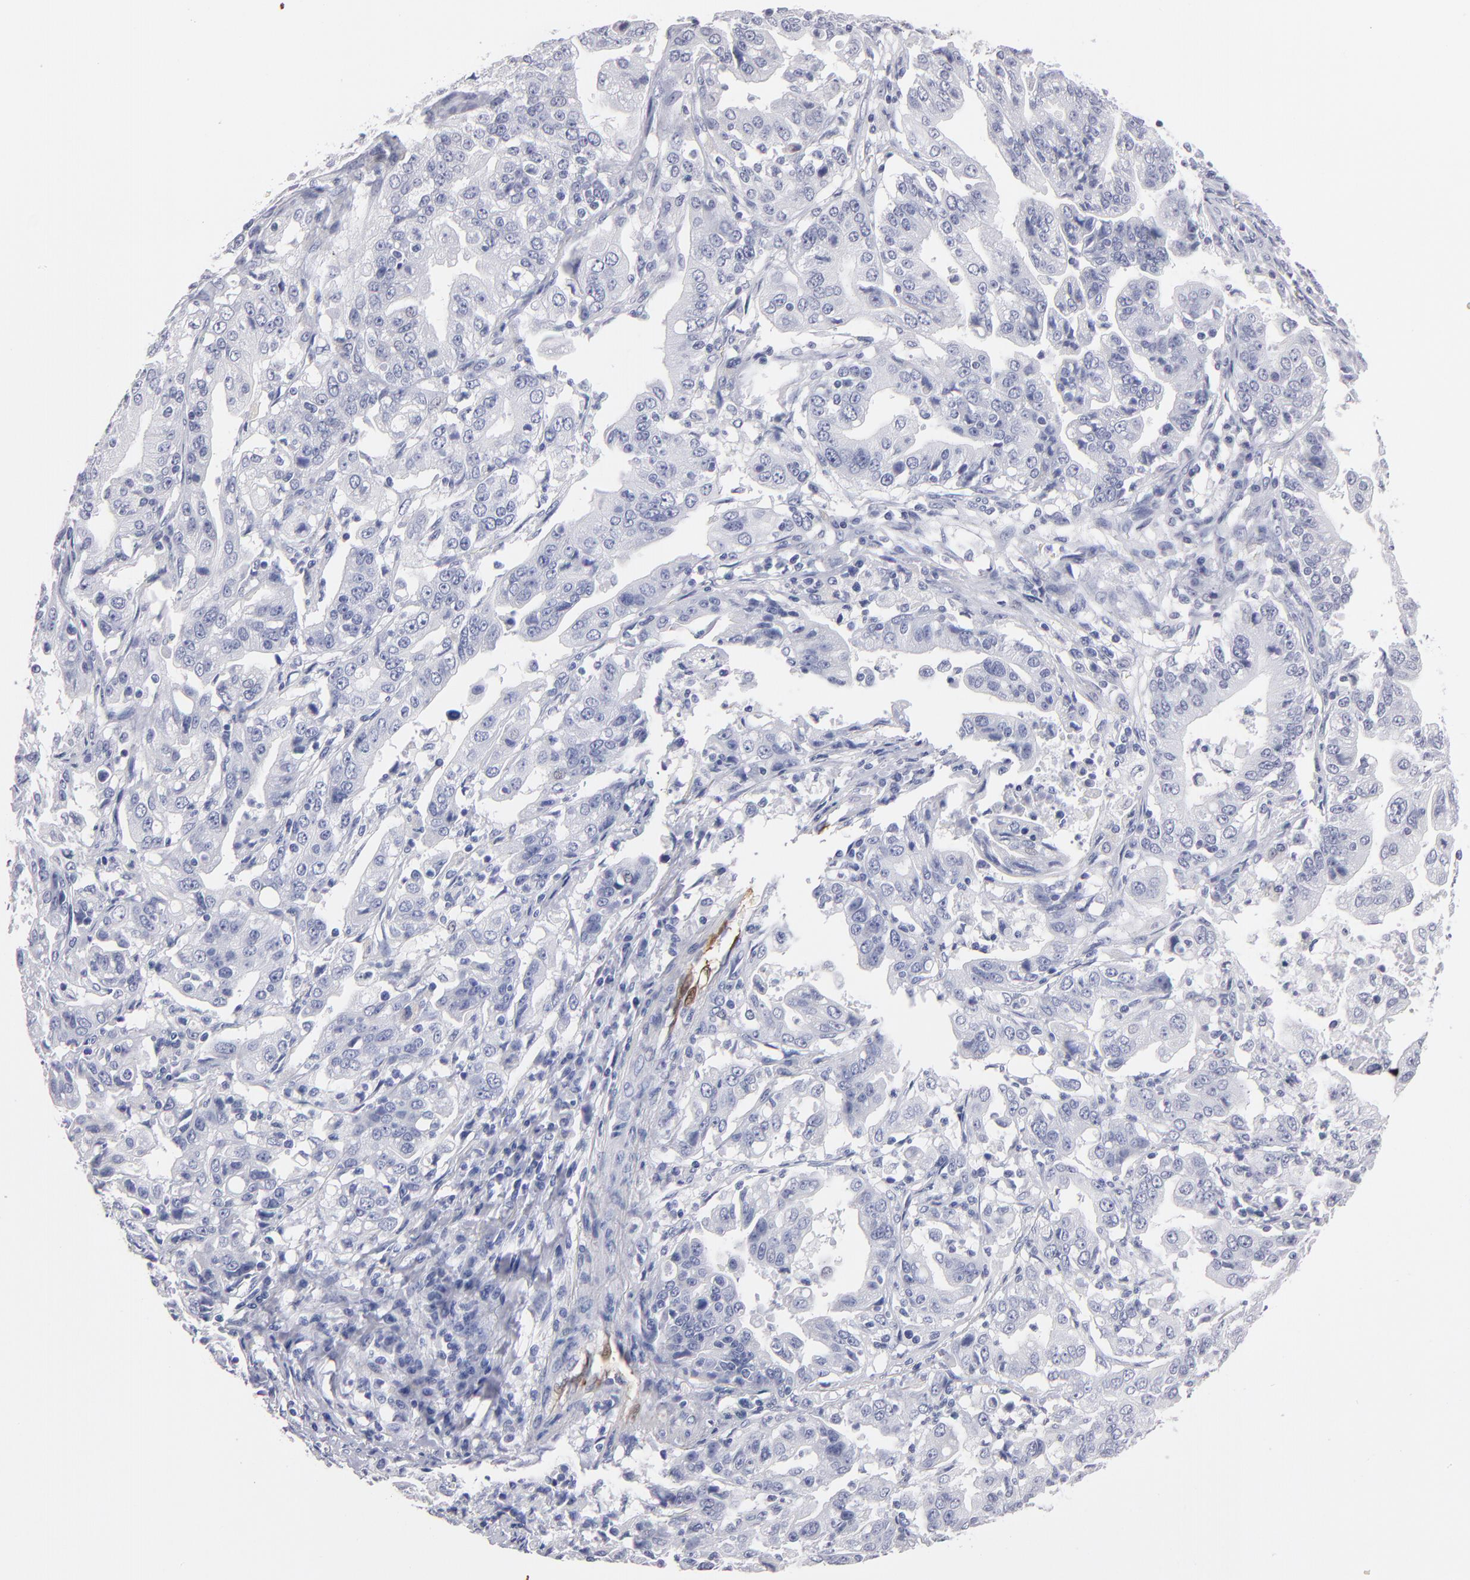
{"staining": {"intensity": "negative", "quantity": "none", "location": "none"}, "tissue": "stomach cancer", "cell_type": "Tumor cells", "image_type": "cancer", "snomed": [{"axis": "morphology", "description": "Adenocarcinoma, NOS"}, {"axis": "topography", "description": "Stomach, upper"}], "caption": "Protein analysis of adenocarcinoma (stomach) shows no significant staining in tumor cells.", "gene": "FABP4", "patient": {"sex": "female", "age": 50}}